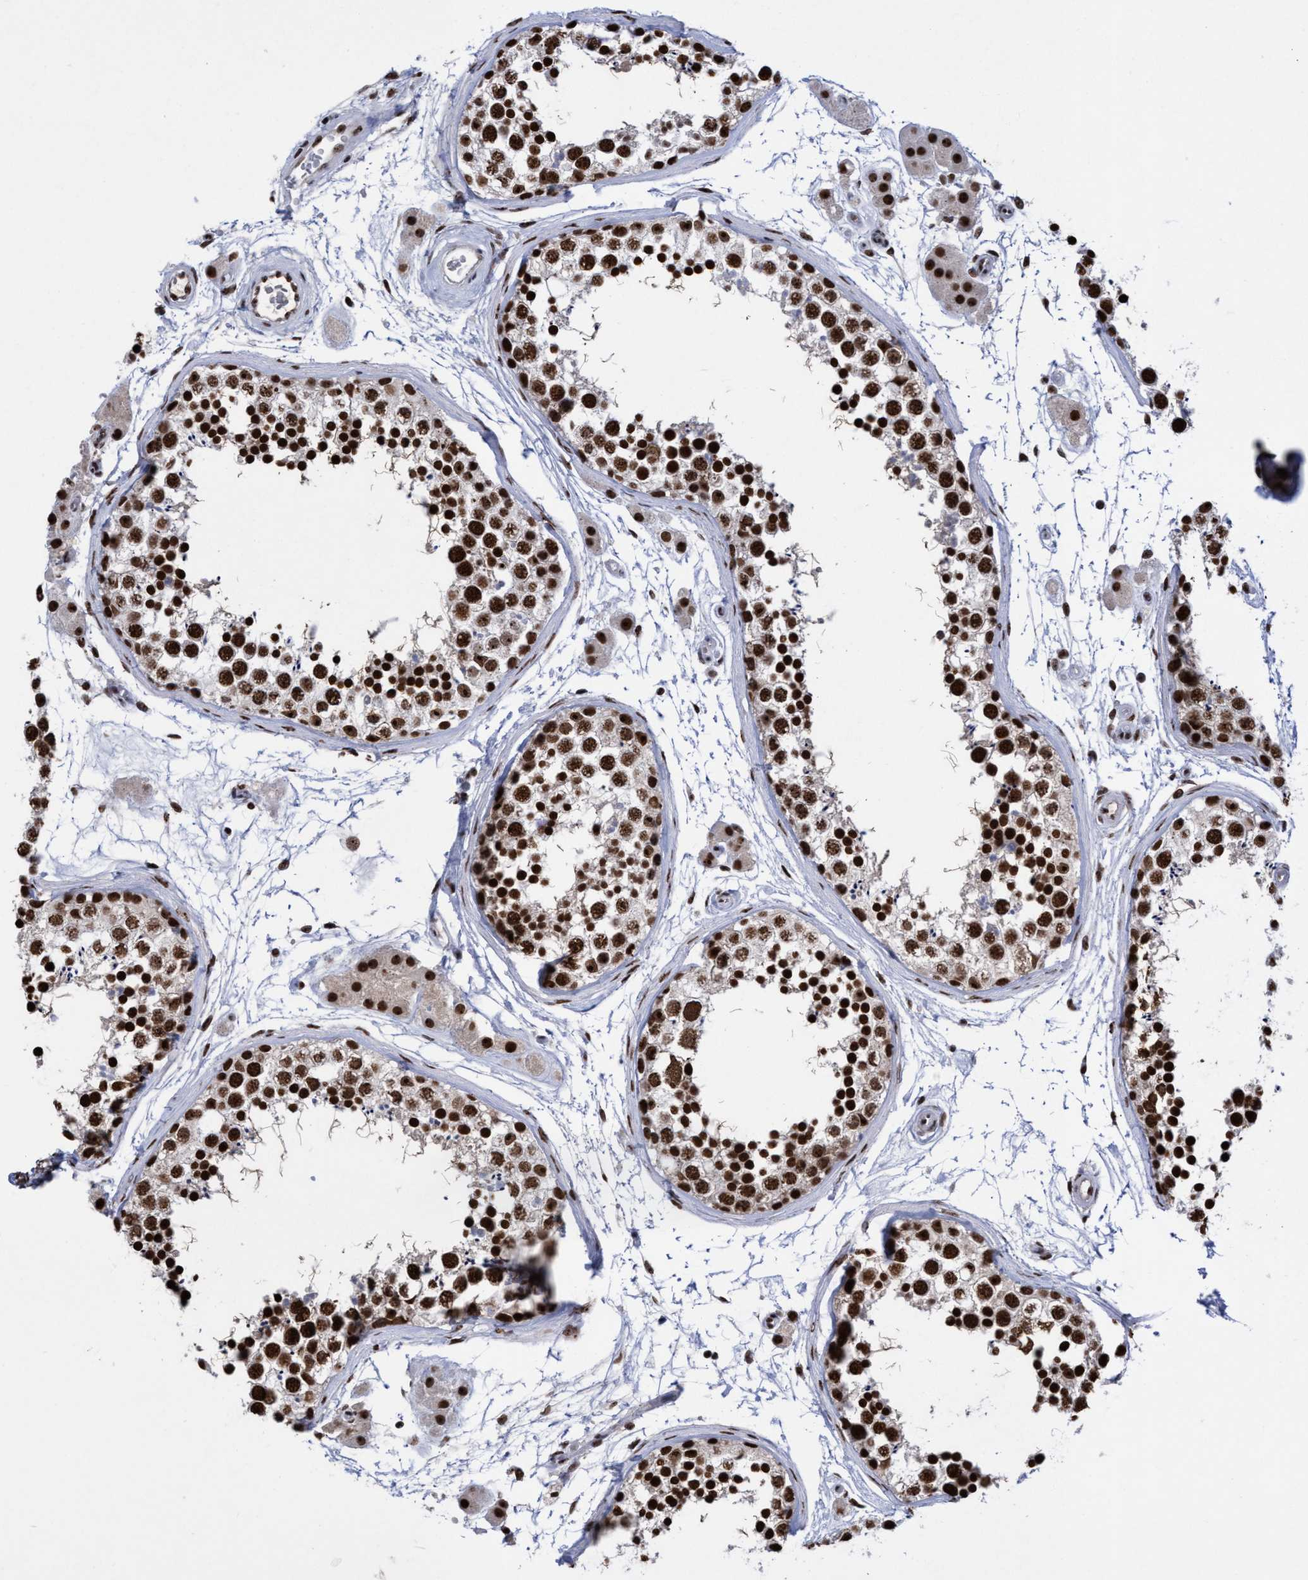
{"staining": {"intensity": "strong", "quantity": ">75%", "location": "nuclear"}, "tissue": "testis", "cell_type": "Cells in seminiferous ducts", "image_type": "normal", "snomed": [{"axis": "morphology", "description": "Normal tissue, NOS"}, {"axis": "topography", "description": "Testis"}], "caption": "Testis stained for a protein (brown) demonstrates strong nuclear positive staining in about >75% of cells in seminiferous ducts.", "gene": "EFCAB10", "patient": {"sex": "male", "age": 56}}